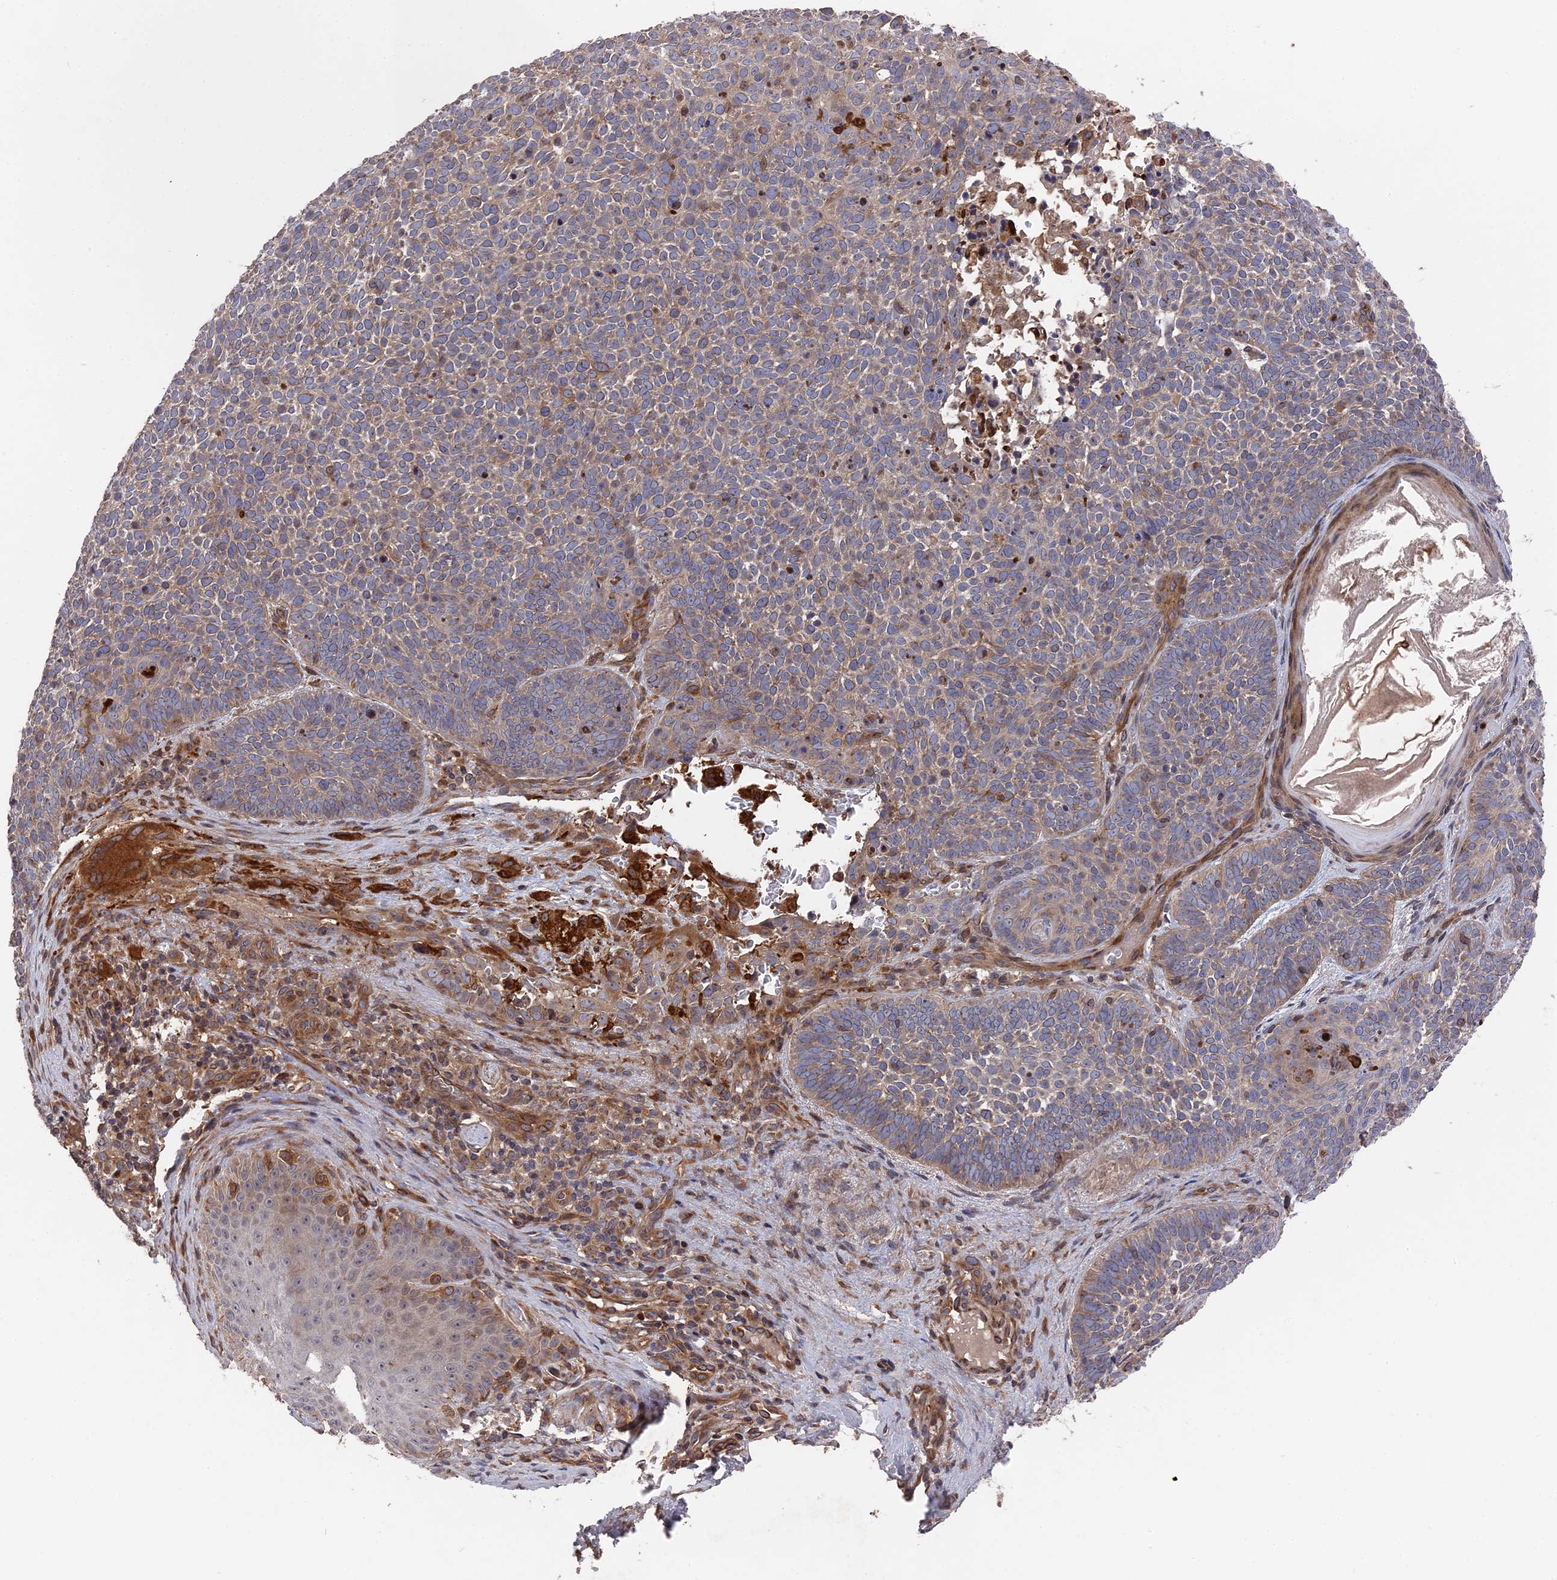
{"staining": {"intensity": "weak", "quantity": ">75%", "location": "cytoplasmic/membranous"}, "tissue": "skin cancer", "cell_type": "Tumor cells", "image_type": "cancer", "snomed": [{"axis": "morphology", "description": "Basal cell carcinoma"}, {"axis": "topography", "description": "Skin"}], "caption": "Skin cancer was stained to show a protein in brown. There is low levels of weak cytoplasmic/membranous expression in about >75% of tumor cells.", "gene": "DEF8", "patient": {"sex": "male", "age": 85}}